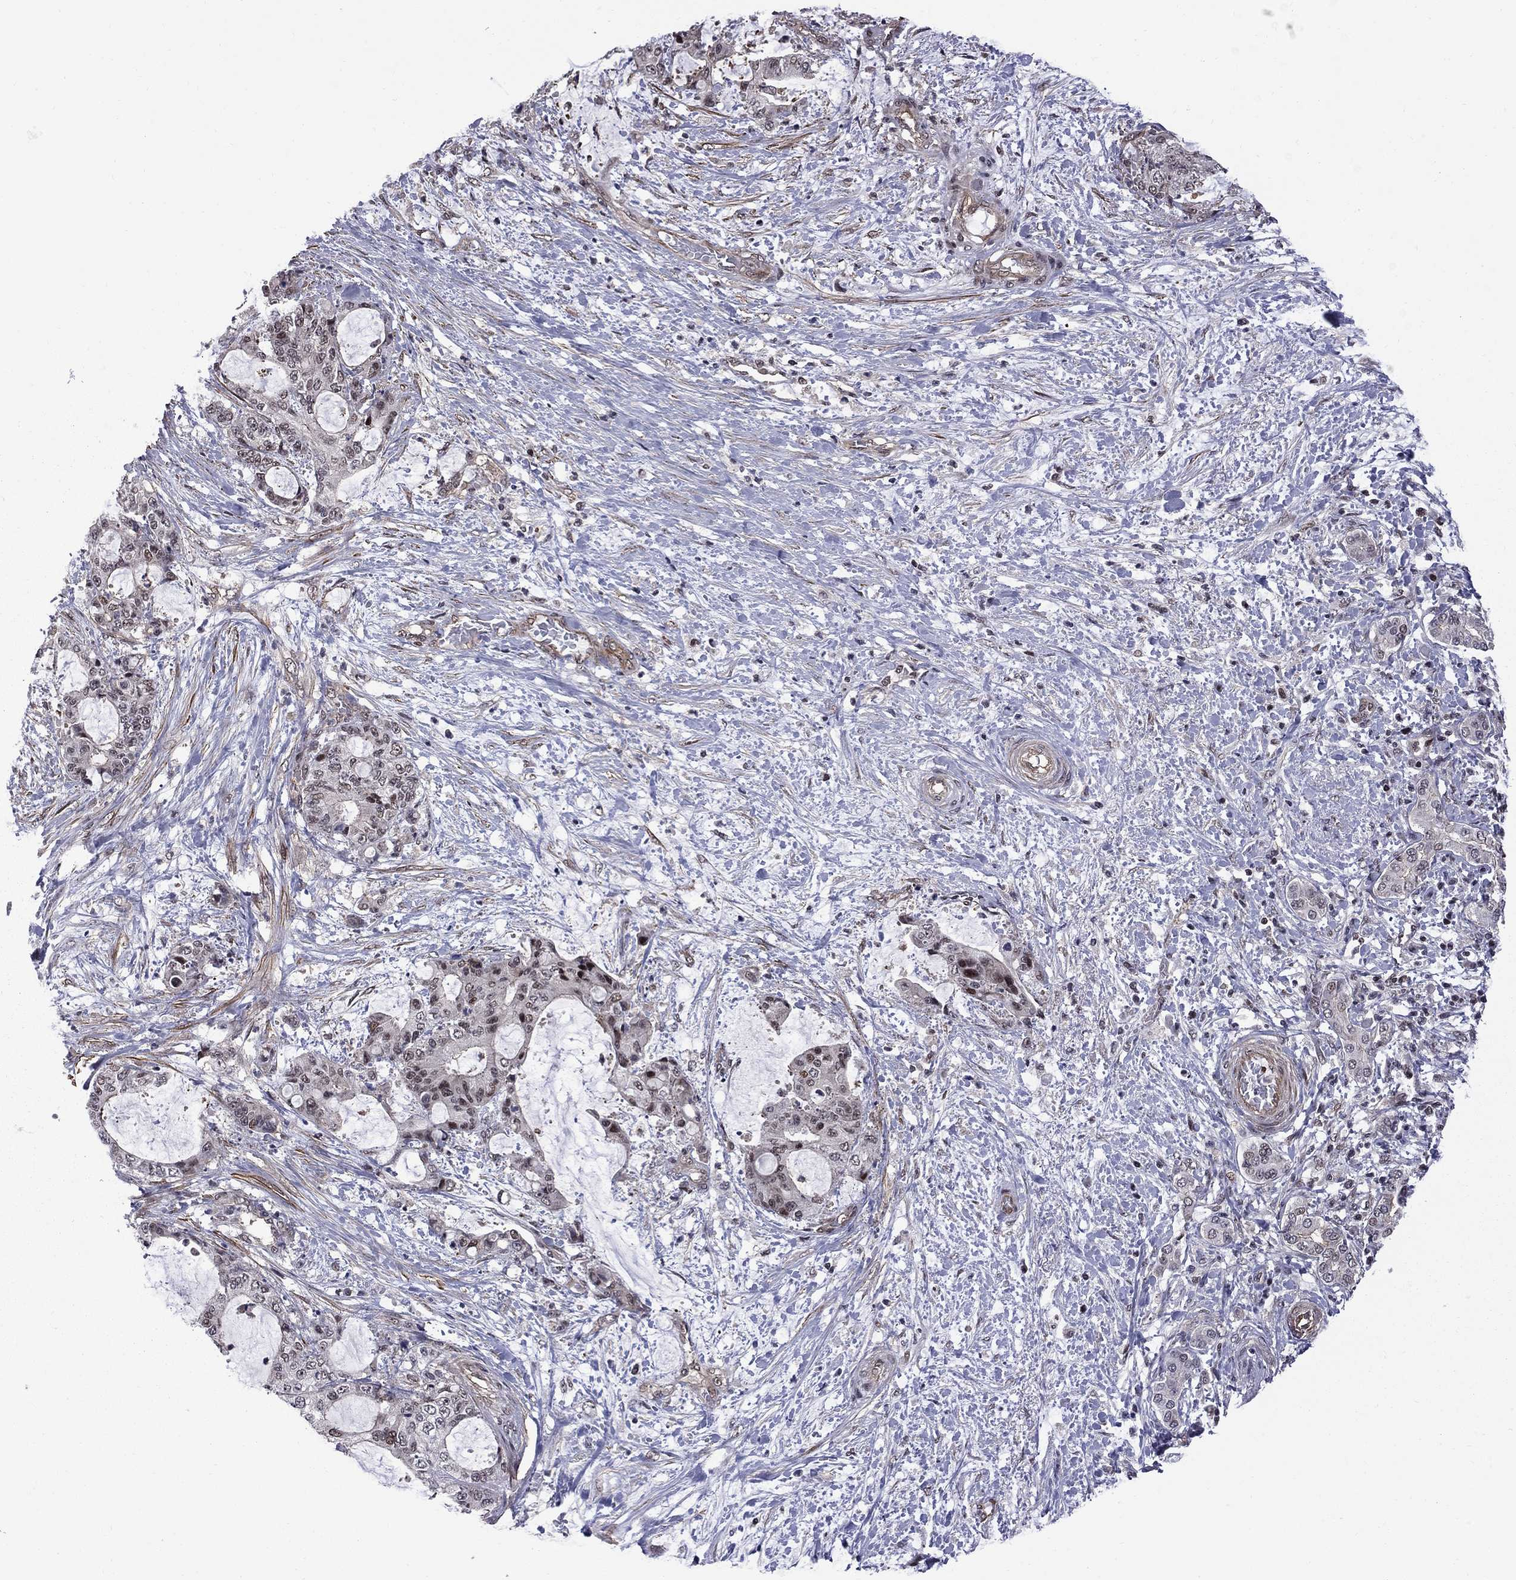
{"staining": {"intensity": "moderate", "quantity": "<25%", "location": "nuclear"}, "tissue": "liver cancer", "cell_type": "Tumor cells", "image_type": "cancer", "snomed": [{"axis": "morphology", "description": "Normal tissue, NOS"}, {"axis": "morphology", "description": "Cholangiocarcinoma"}, {"axis": "topography", "description": "Liver"}, {"axis": "topography", "description": "Peripheral nerve tissue"}], "caption": "High-magnification brightfield microscopy of liver cancer (cholangiocarcinoma) stained with DAB (3,3'-diaminobenzidine) (brown) and counterstained with hematoxylin (blue). tumor cells exhibit moderate nuclear staining is present in about<25% of cells. The staining was performed using DAB, with brown indicating positive protein expression. Nuclei are stained blue with hematoxylin.", "gene": "BRF1", "patient": {"sex": "female", "age": 73}}